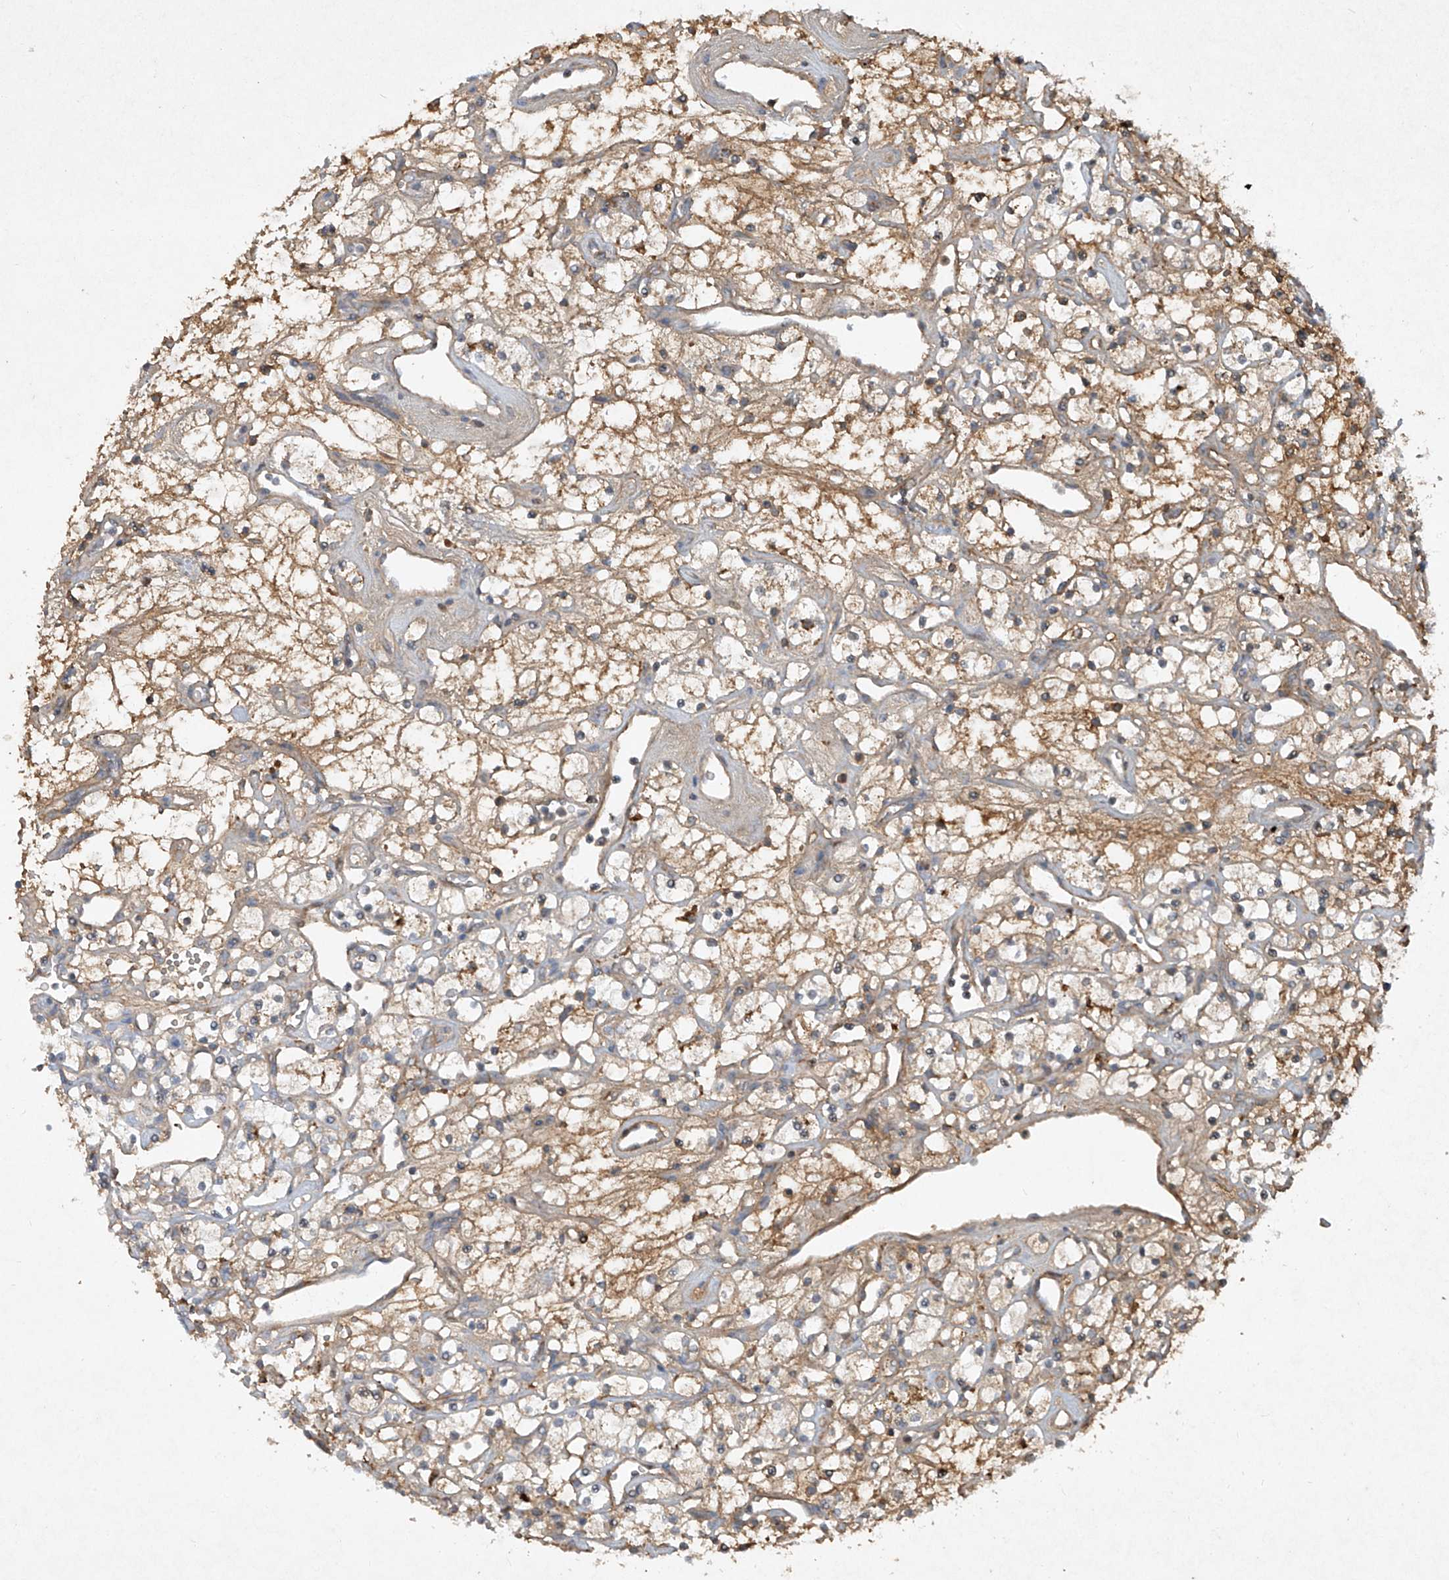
{"staining": {"intensity": "moderate", "quantity": "25%-75%", "location": "cytoplasmic/membranous"}, "tissue": "renal cancer", "cell_type": "Tumor cells", "image_type": "cancer", "snomed": [{"axis": "morphology", "description": "Adenocarcinoma, NOS"}, {"axis": "topography", "description": "Kidney"}], "caption": "Immunohistochemical staining of renal adenocarcinoma demonstrates medium levels of moderate cytoplasmic/membranous protein positivity in approximately 25%-75% of tumor cells.", "gene": "HAS3", "patient": {"sex": "female", "age": 60}}